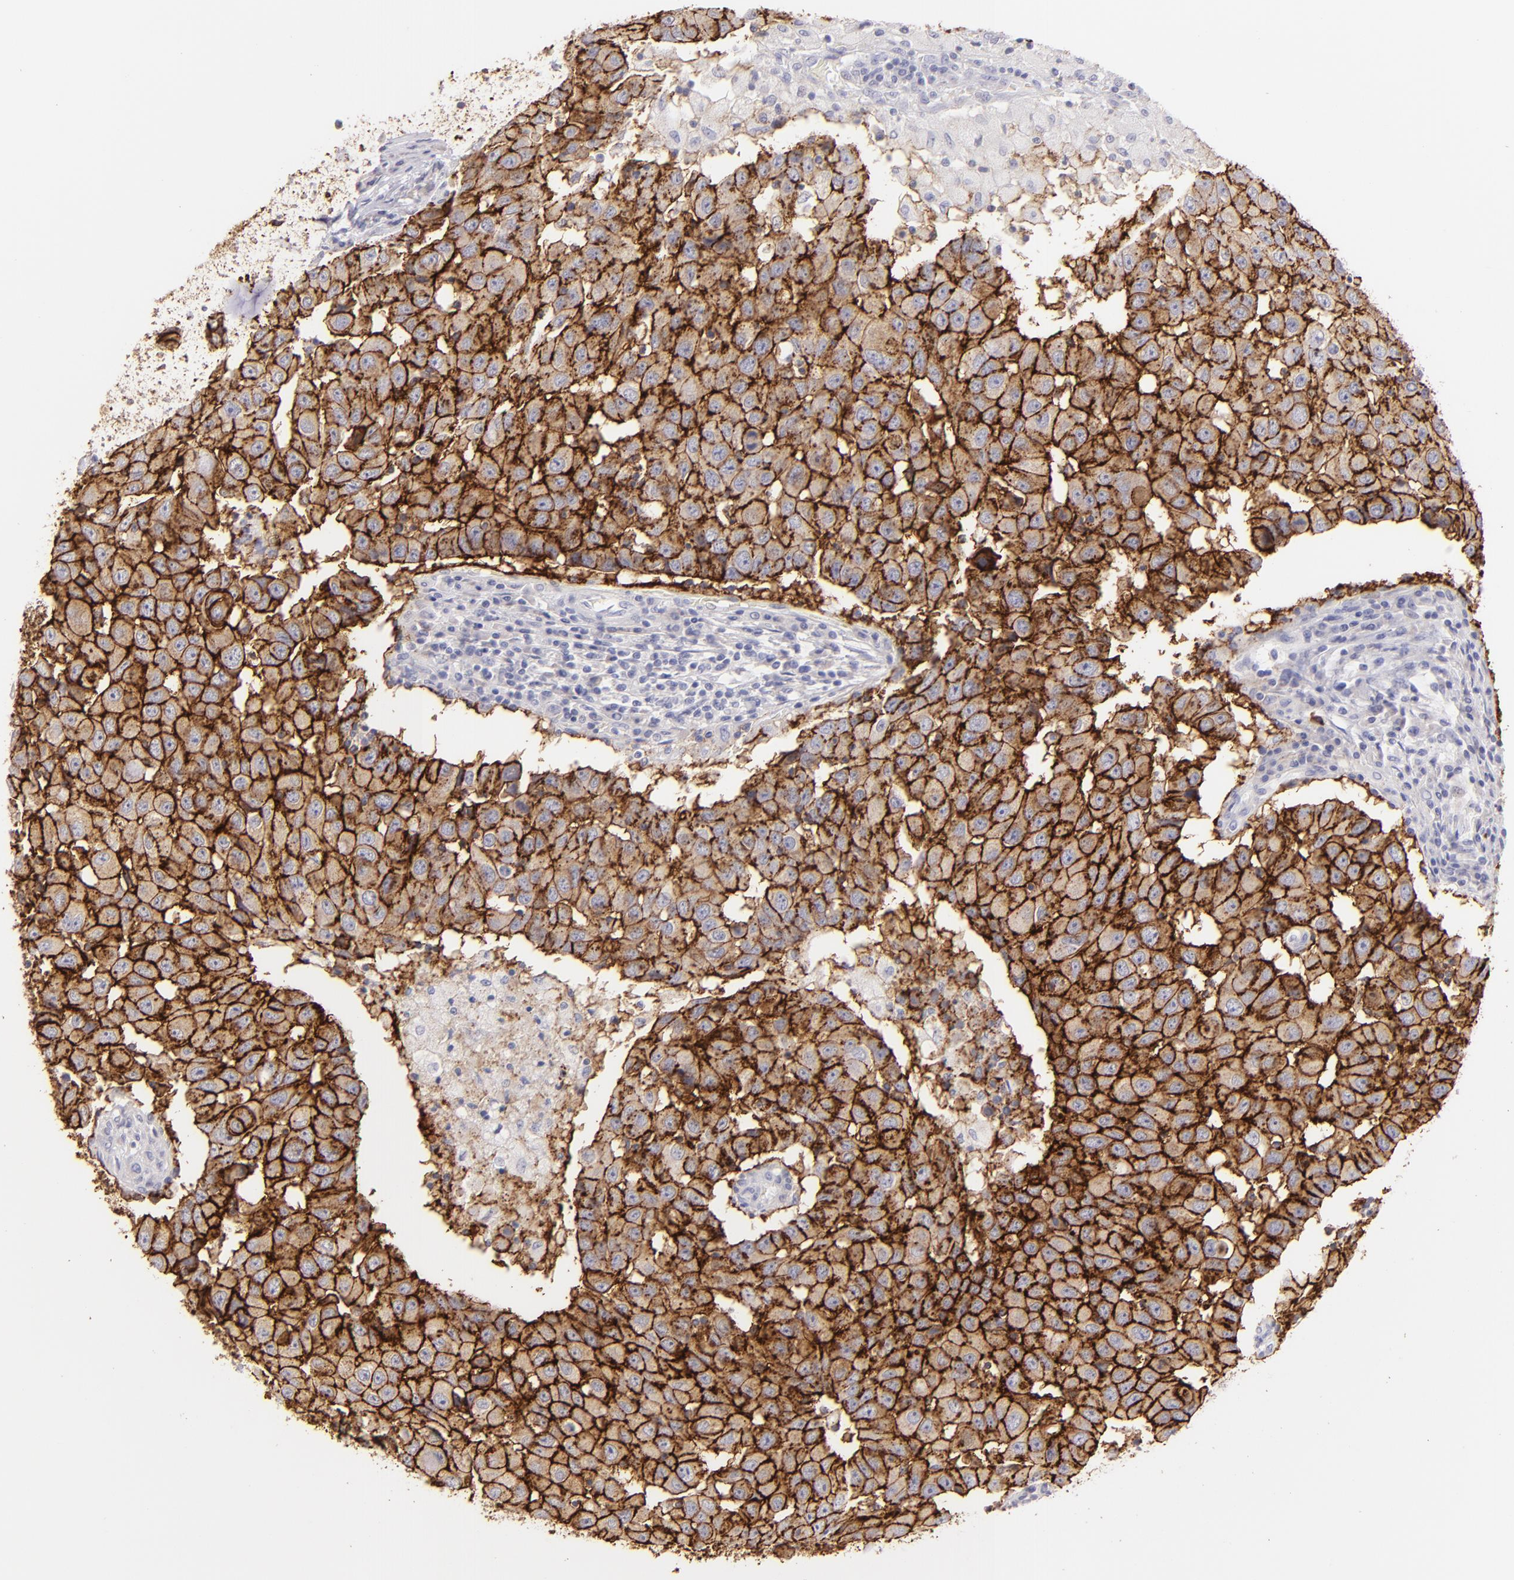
{"staining": {"intensity": "strong", "quantity": ">75%", "location": "cytoplasmic/membranous"}, "tissue": "breast cancer", "cell_type": "Tumor cells", "image_type": "cancer", "snomed": [{"axis": "morphology", "description": "Duct carcinoma"}, {"axis": "topography", "description": "Breast"}], "caption": "Breast cancer stained with immunohistochemistry shows strong cytoplasmic/membranous positivity in approximately >75% of tumor cells. The staining is performed using DAB brown chromogen to label protein expression. The nuclei are counter-stained blue using hematoxylin.", "gene": "CLDN4", "patient": {"sex": "female", "age": 27}}